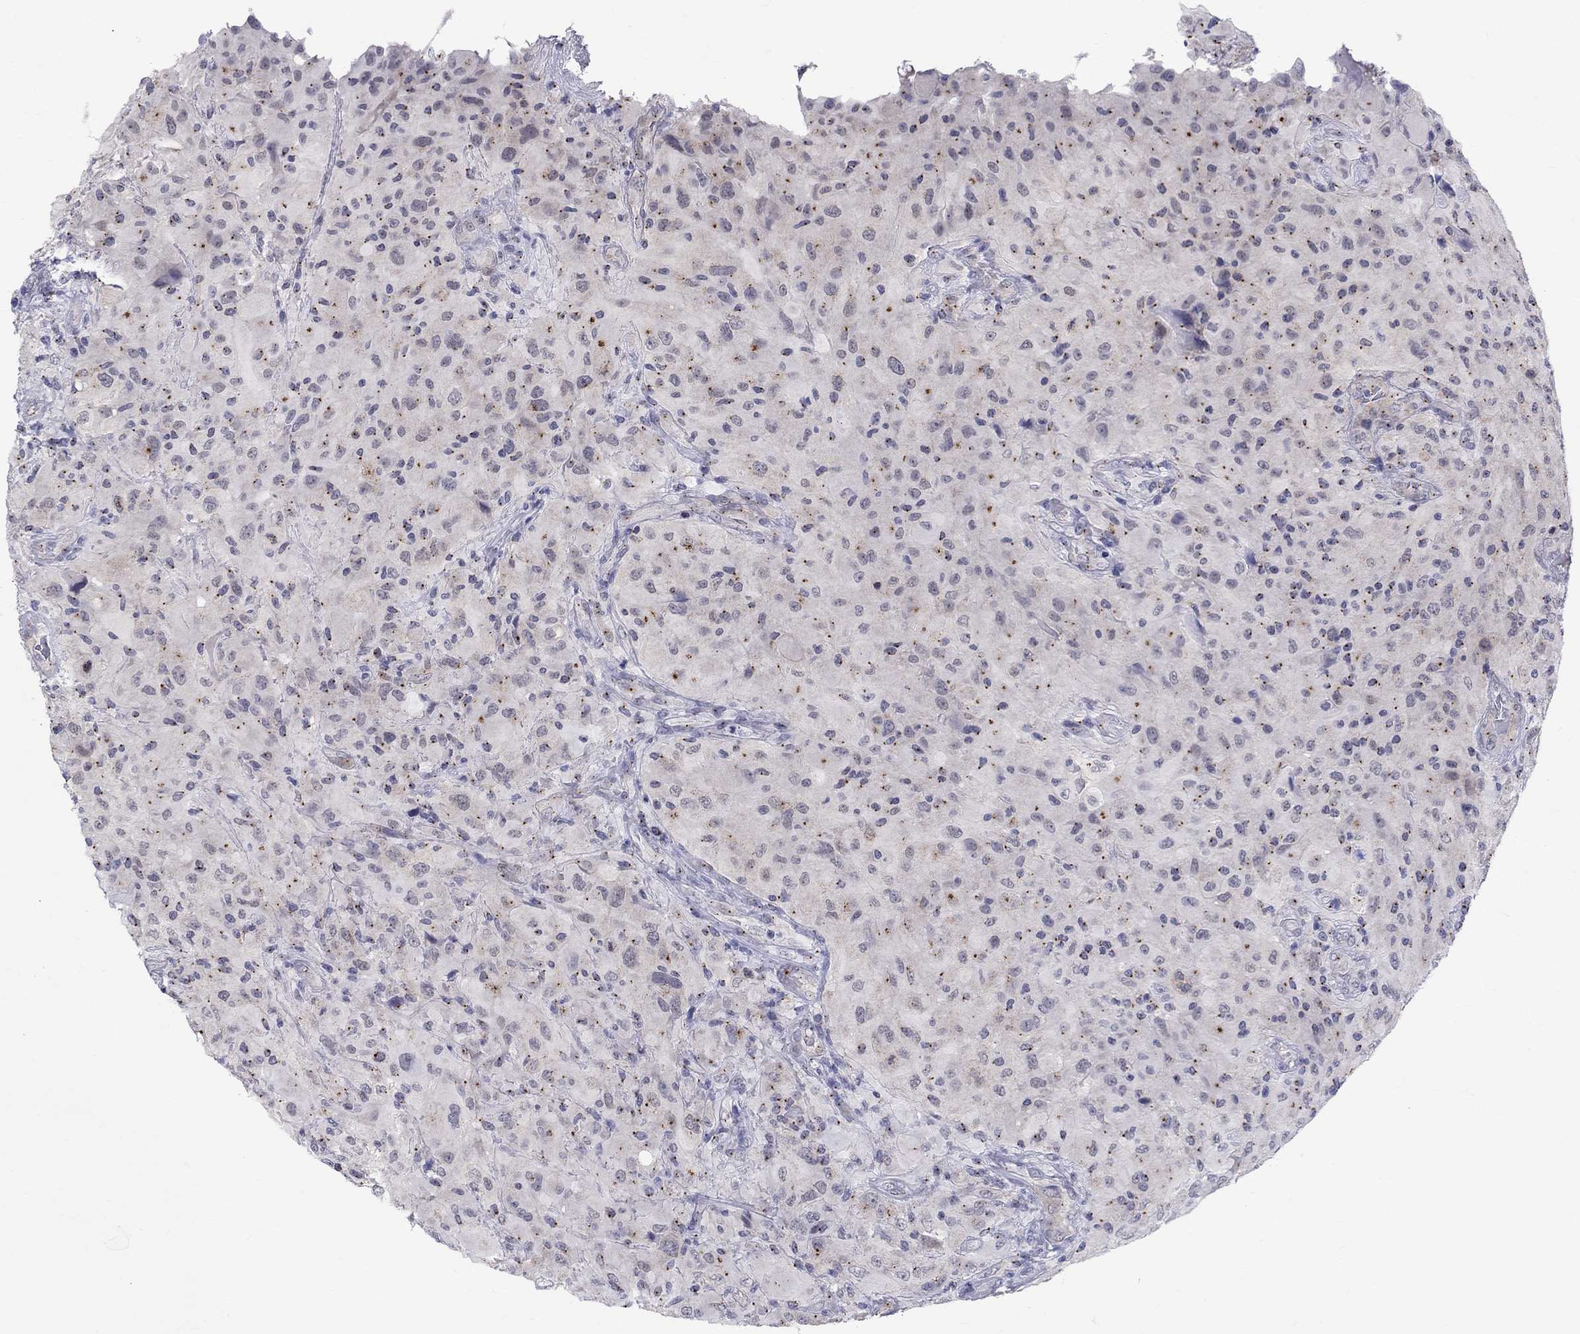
{"staining": {"intensity": "weak", "quantity": "25%-75%", "location": "cytoplasmic/membranous"}, "tissue": "glioma", "cell_type": "Tumor cells", "image_type": "cancer", "snomed": [{"axis": "morphology", "description": "Glioma, malignant, High grade"}, {"axis": "topography", "description": "Cerebral cortex"}], "caption": "This image exhibits immunohistochemistry staining of human glioma, with low weak cytoplasmic/membranous expression in about 25%-75% of tumor cells.", "gene": "CEP43", "patient": {"sex": "male", "age": 35}}